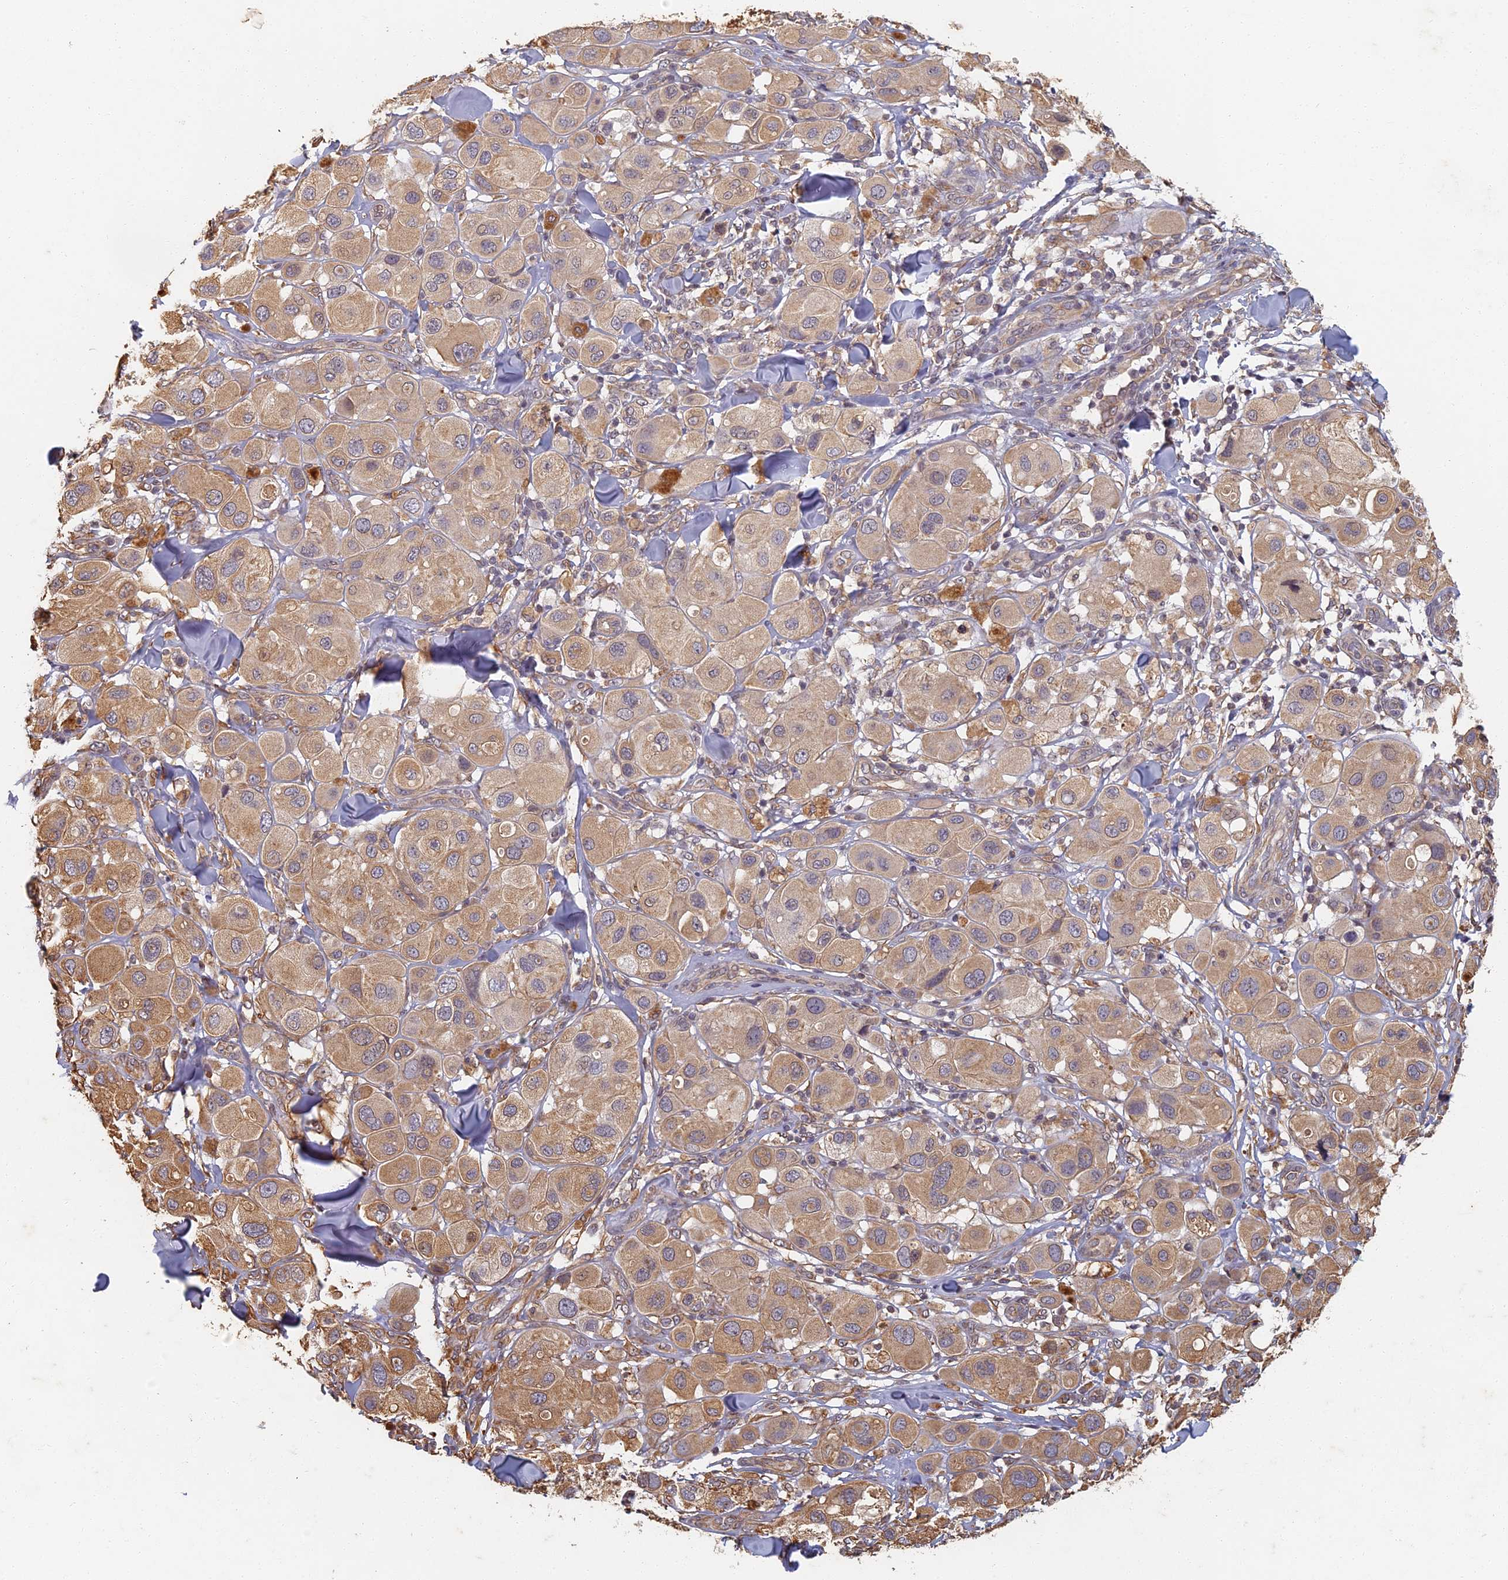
{"staining": {"intensity": "moderate", "quantity": ">75%", "location": "cytoplasmic/membranous"}, "tissue": "melanoma", "cell_type": "Tumor cells", "image_type": "cancer", "snomed": [{"axis": "morphology", "description": "Malignant melanoma, Metastatic site"}, {"axis": "topography", "description": "Skin"}], "caption": "Malignant melanoma (metastatic site) was stained to show a protein in brown. There is medium levels of moderate cytoplasmic/membranous staining in about >75% of tumor cells.", "gene": "ABCB10", "patient": {"sex": "male", "age": 41}}